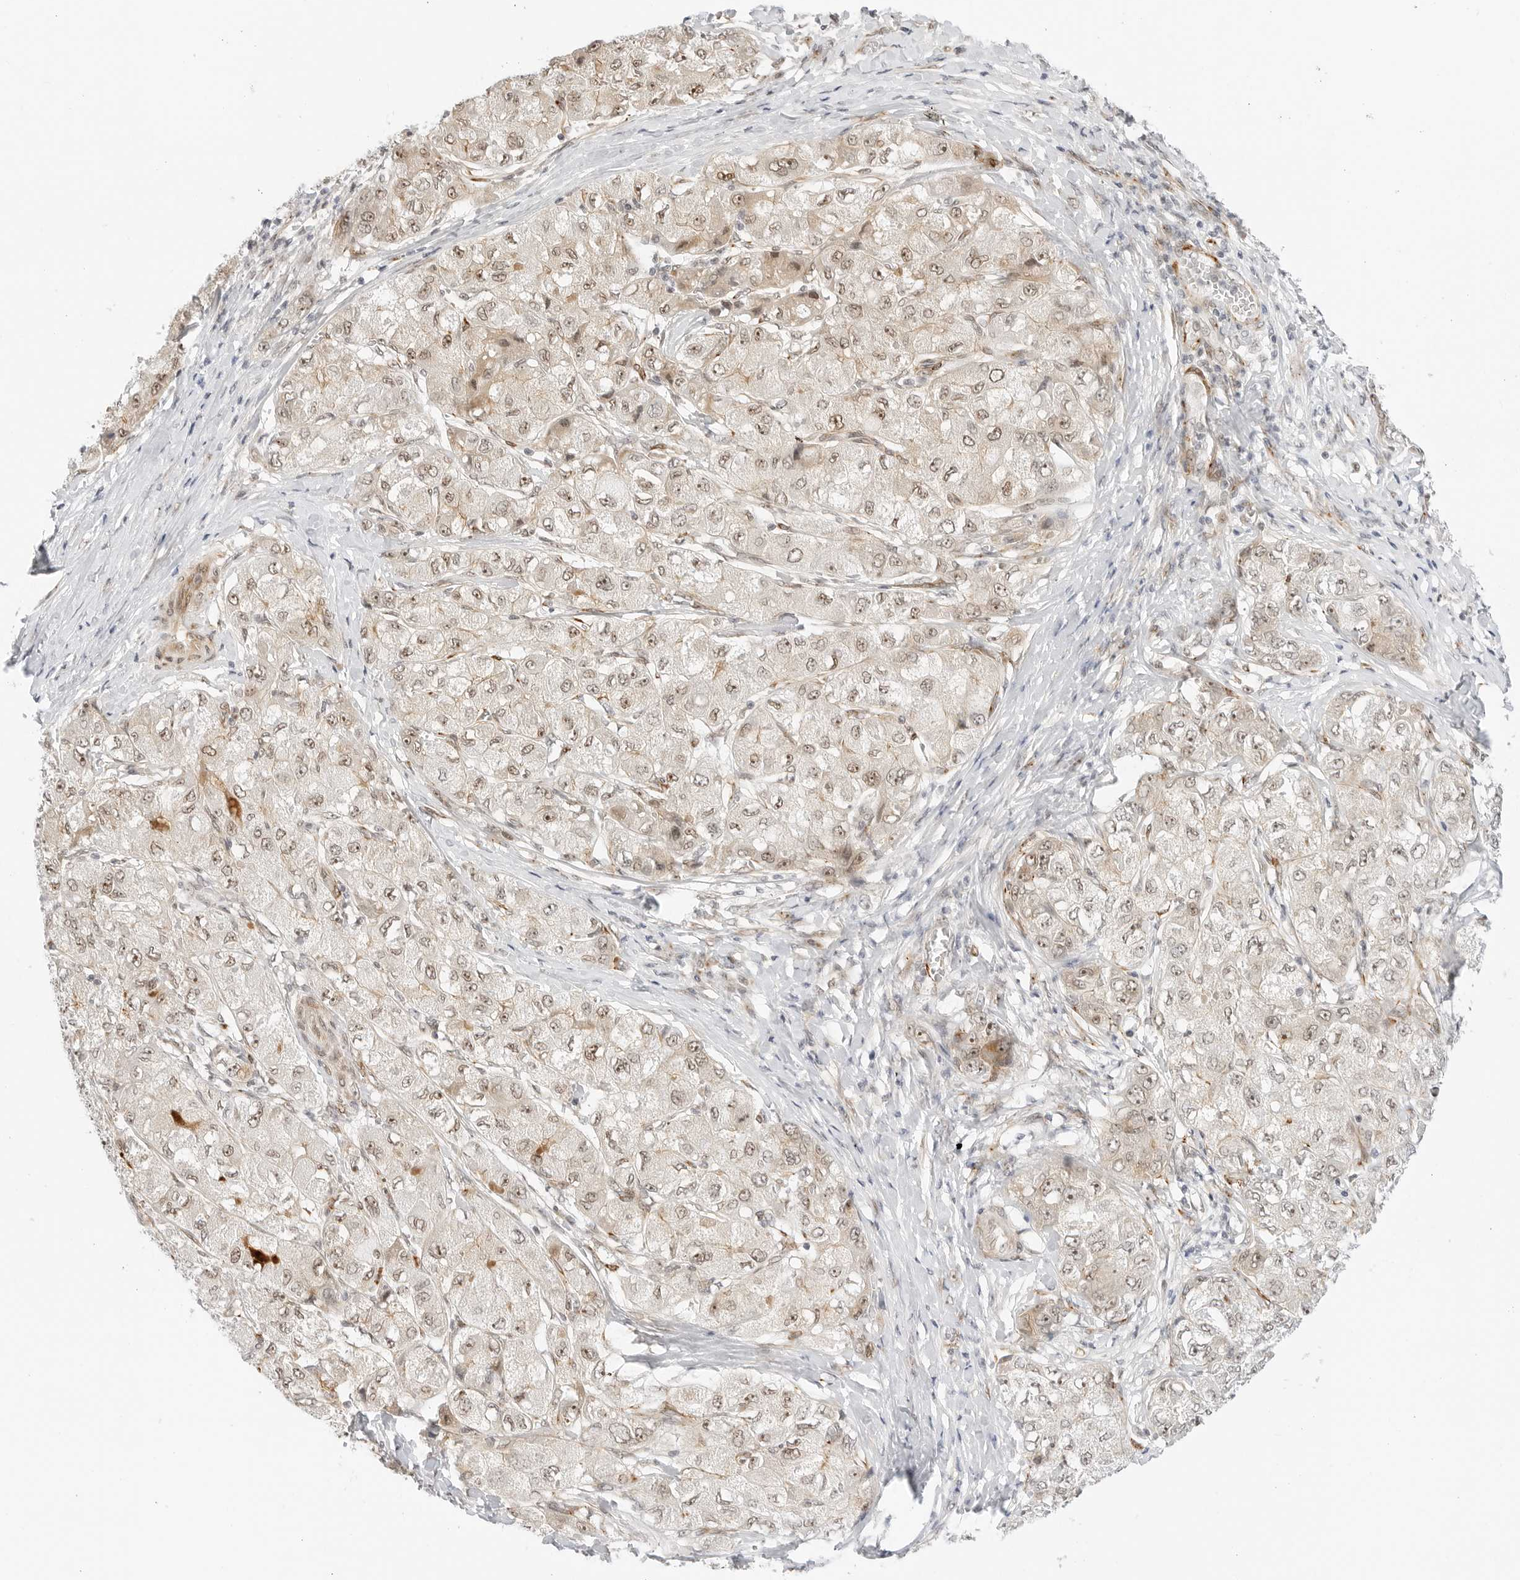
{"staining": {"intensity": "moderate", "quantity": ">75%", "location": "nuclear"}, "tissue": "liver cancer", "cell_type": "Tumor cells", "image_type": "cancer", "snomed": [{"axis": "morphology", "description": "Carcinoma, Hepatocellular, NOS"}, {"axis": "topography", "description": "Liver"}], "caption": "Protein staining displays moderate nuclear positivity in approximately >75% of tumor cells in liver hepatocellular carcinoma. Using DAB (brown) and hematoxylin (blue) stains, captured at high magnification using brightfield microscopy.", "gene": "HIPK3", "patient": {"sex": "male", "age": 80}}